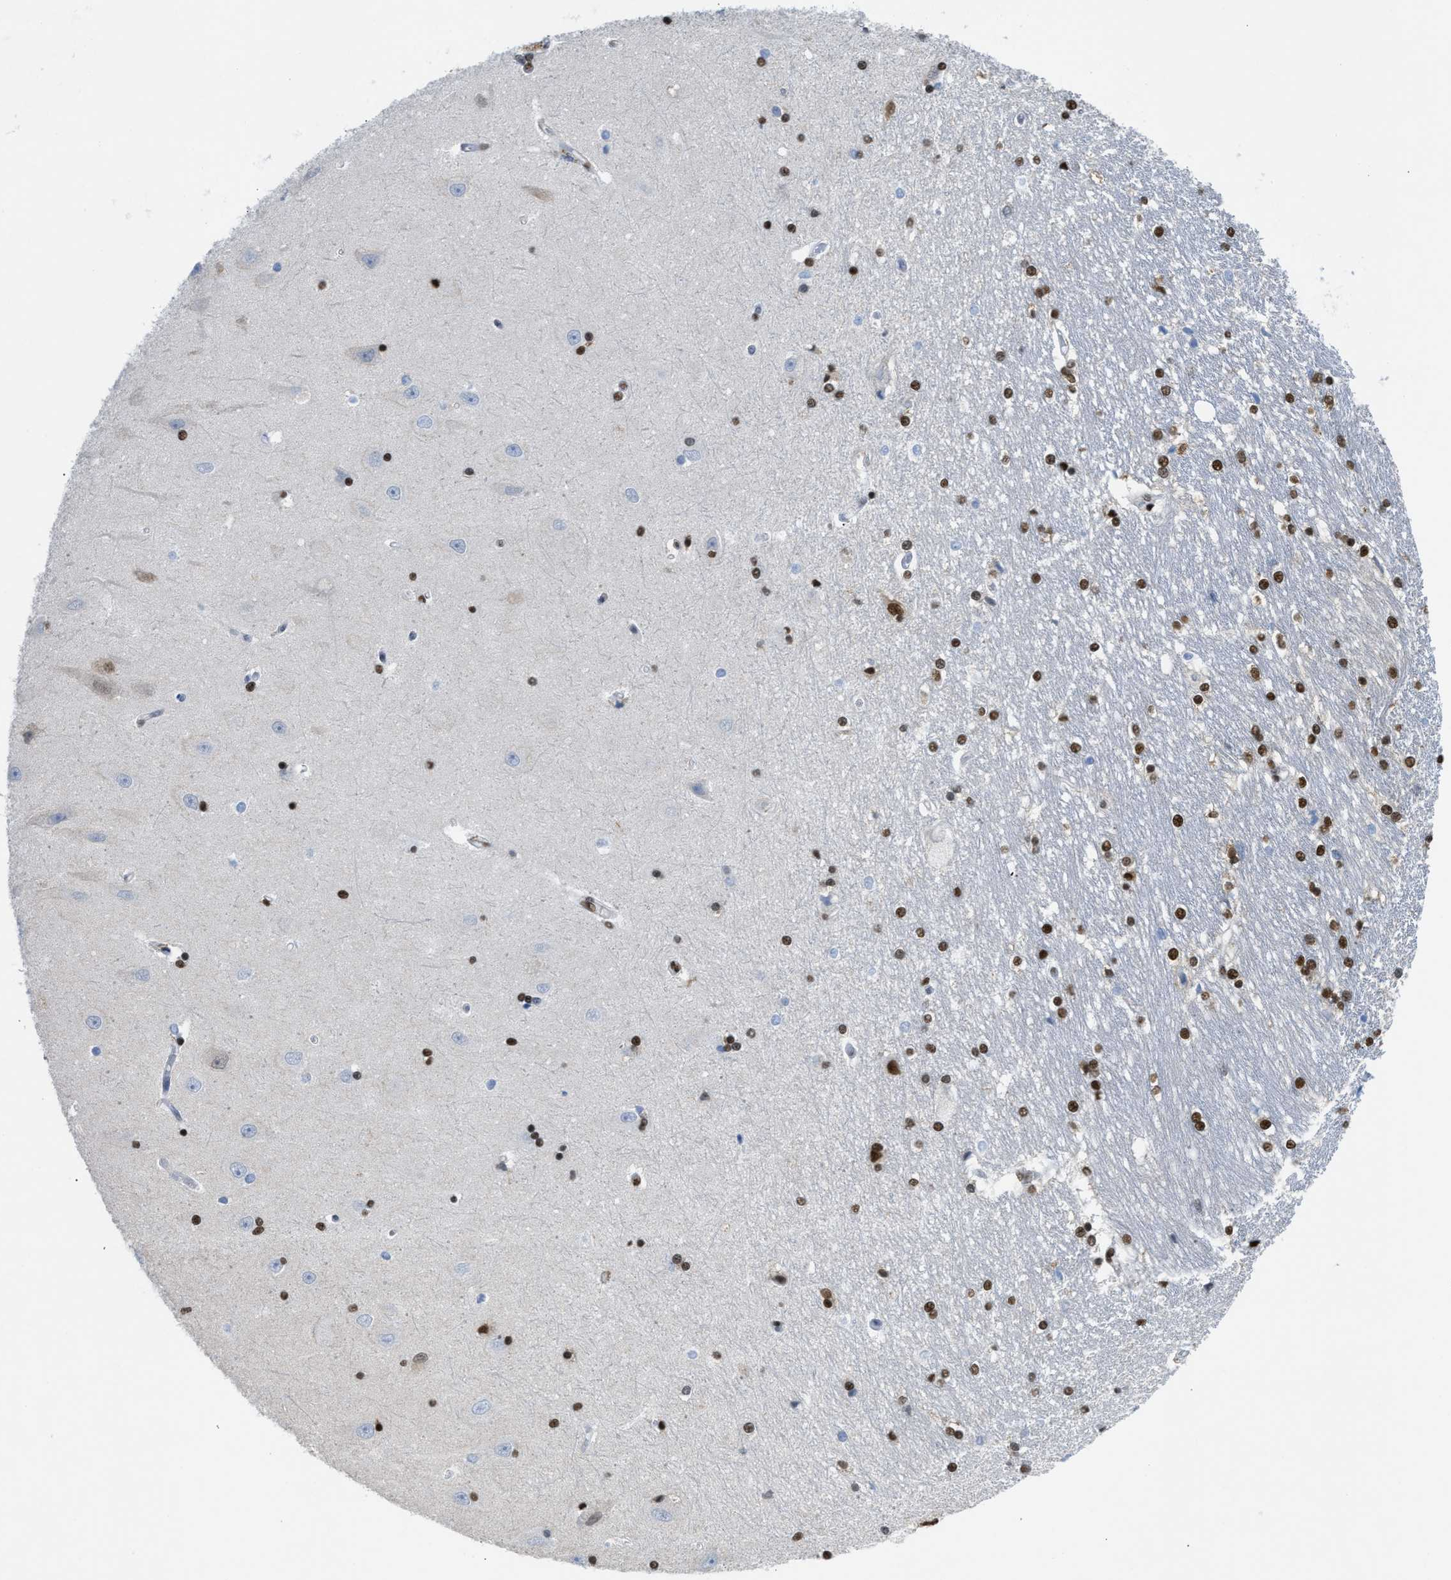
{"staining": {"intensity": "strong", "quantity": ">75%", "location": "nuclear"}, "tissue": "hippocampus", "cell_type": "Glial cells", "image_type": "normal", "snomed": [{"axis": "morphology", "description": "Normal tissue, NOS"}, {"axis": "topography", "description": "Hippocampus"}], "caption": "Immunohistochemical staining of normal hippocampus displays high levels of strong nuclear expression in approximately >75% of glial cells. (Stains: DAB (3,3'-diaminobenzidine) in brown, nuclei in blue, Microscopy: brightfield microscopy at high magnification).", "gene": "SCAF4", "patient": {"sex": "male", "age": 45}}